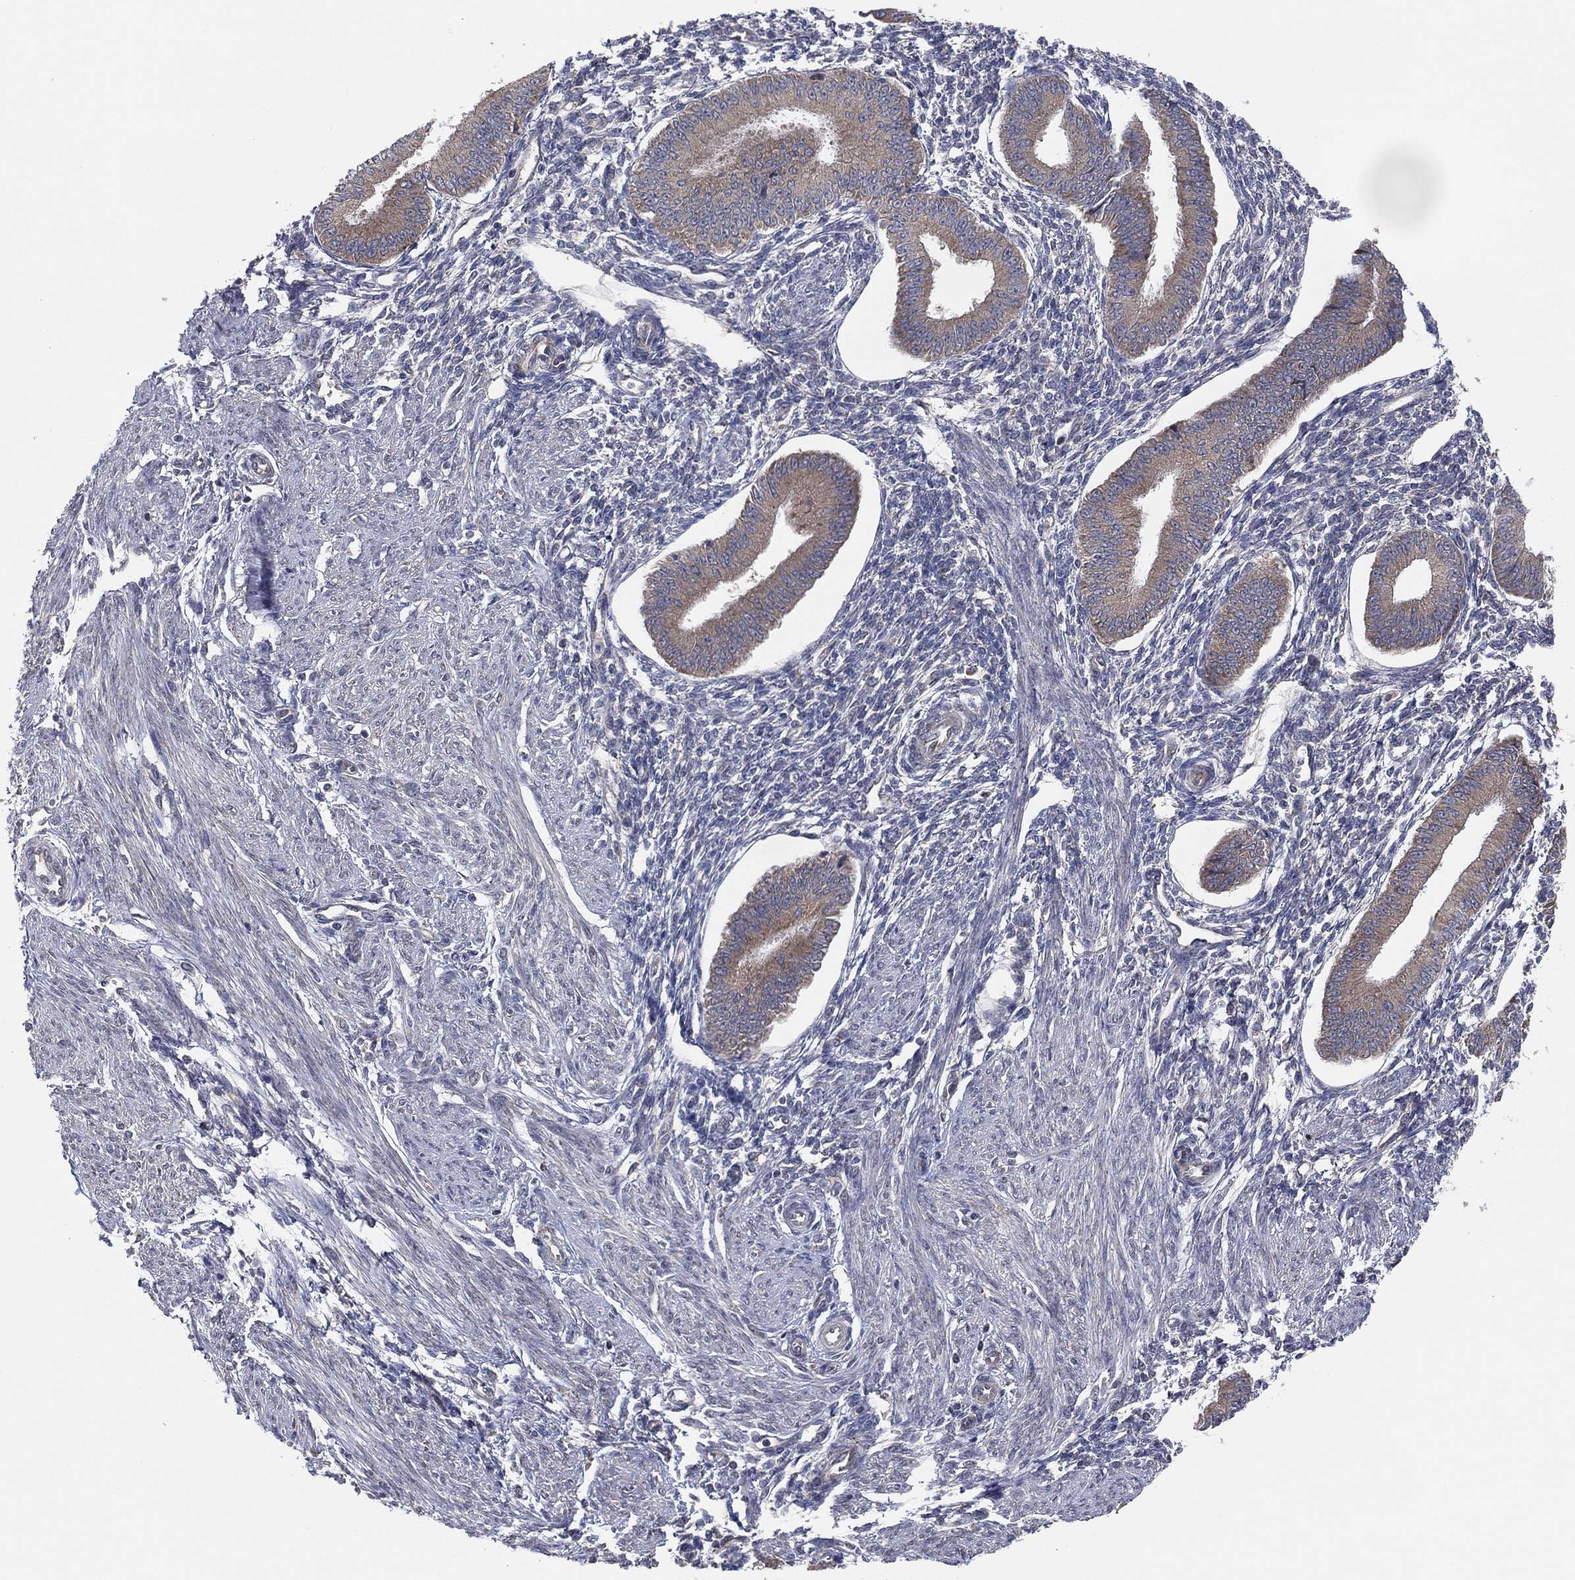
{"staining": {"intensity": "negative", "quantity": "none", "location": "none"}, "tissue": "endometrium", "cell_type": "Cells in endometrial stroma", "image_type": "normal", "snomed": [{"axis": "morphology", "description": "Normal tissue, NOS"}, {"axis": "topography", "description": "Endometrium"}], "caption": "DAB immunohistochemical staining of normal human endometrium exhibits no significant positivity in cells in endometrial stroma.", "gene": "FAM104A", "patient": {"sex": "female", "age": 39}}